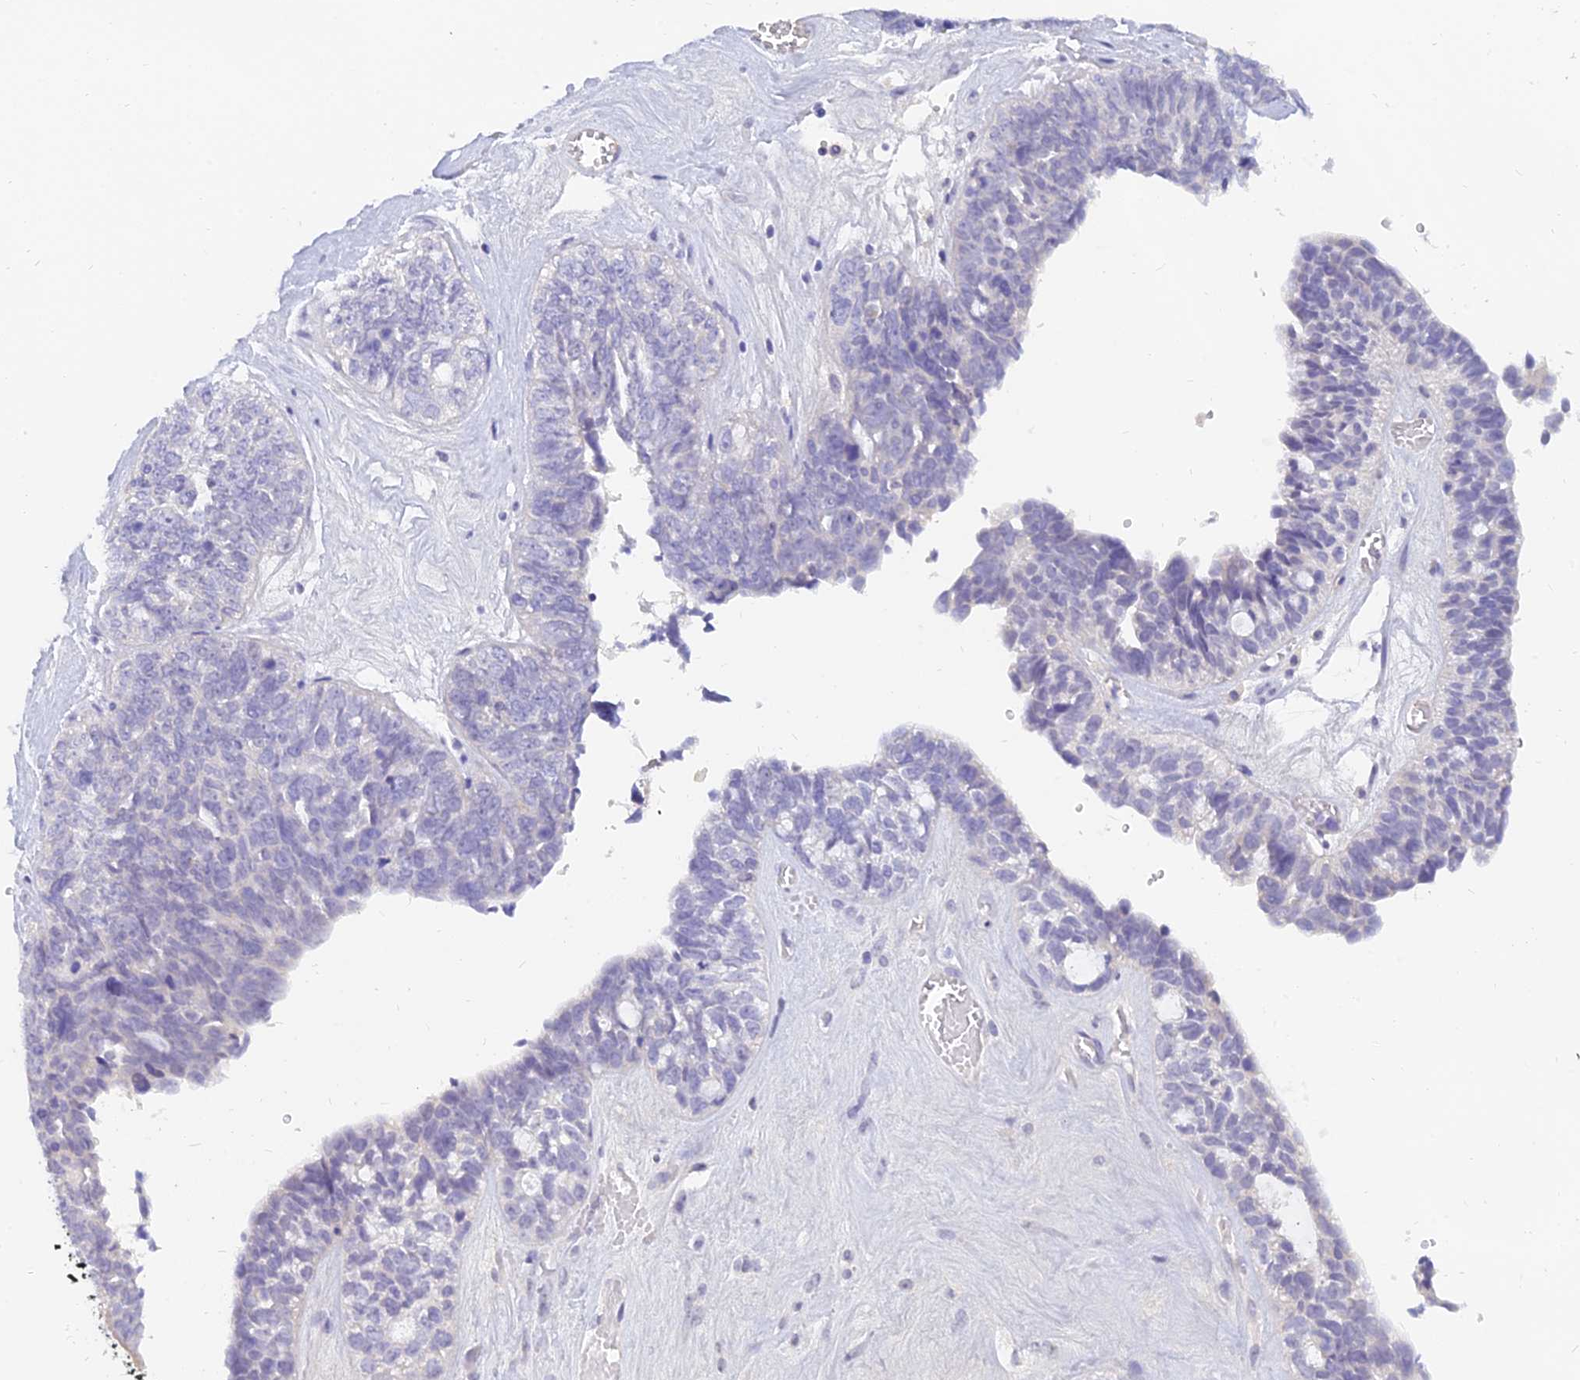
{"staining": {"intensity": "negative", "quantity": "none", "location": "none"}, "tissue": "ovarian cancer", "cell_type": "Tumor cells", "image_type": "cancer", "snomed": [{"axis": "morphology", "description": "Cystadenocarcinoma, serous, NOS"}, {"axis": "topography", "description": "Ovary"}], "caption": "Tumor cells show no significant protein positivity in ovarian cancer.", "gene": "TMEM161B", "patient": {"sex": "female", "age": 79}}